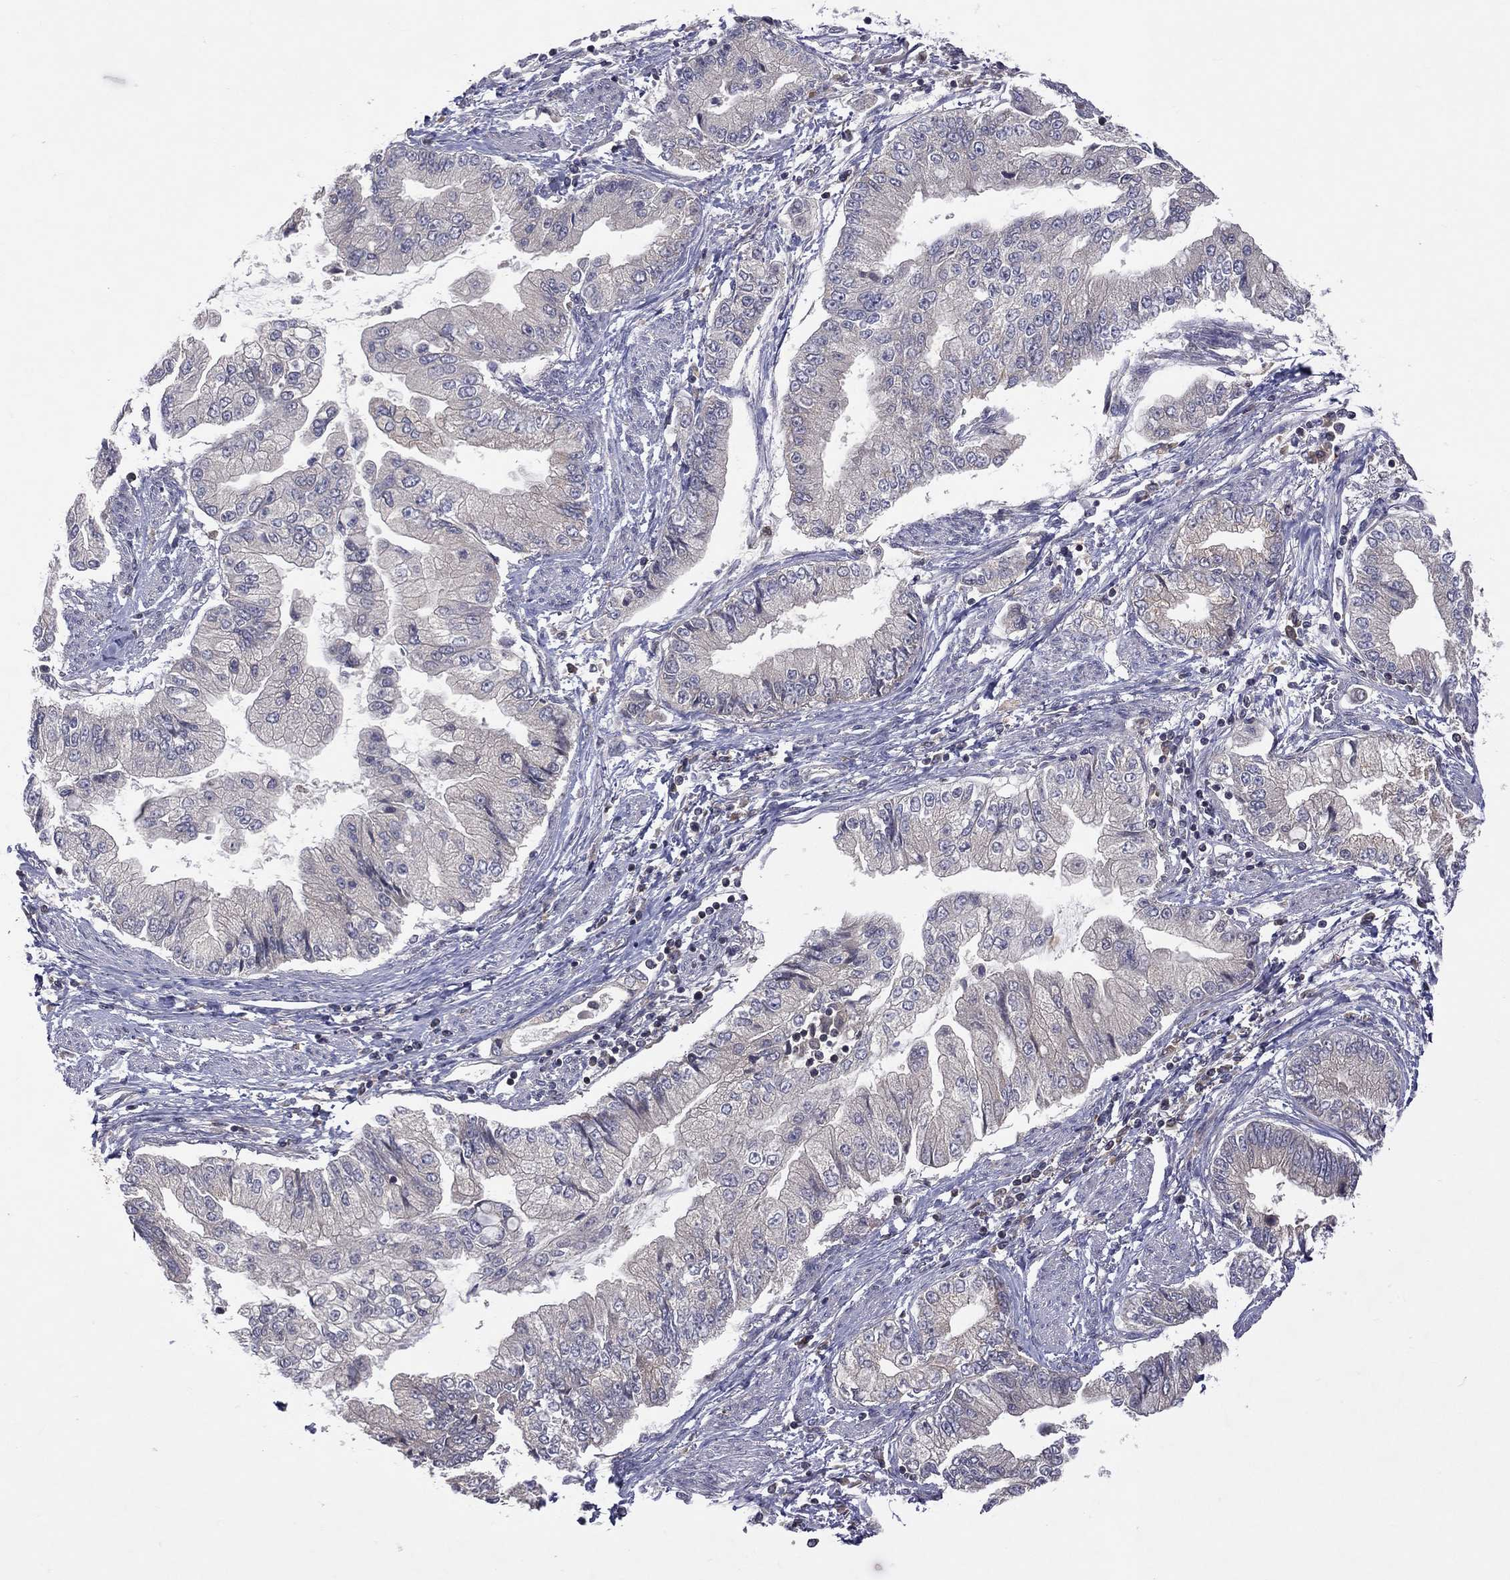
{"staining": {"intensity": "negative", "quantity": "none", "location": "none"}, "tissue": "stomach cancer", "cell_type": "Tumor cells", "image_type": "cancer", "snomed": [{"axis": "morphology", "description": "Adenocarcinoma, NOS"}, {"axis": "topography", "description": "Stomach, upper"}], "caption": "Photomicrograph shows no protein staining in tumor cells of adenocarcinoma (stomach) tissue. (DAB immunohistochemistry (IHC) with hematoxylin counter stain).", "gene": "STARD3", "patient": {"sex": "female", "age": 74}}